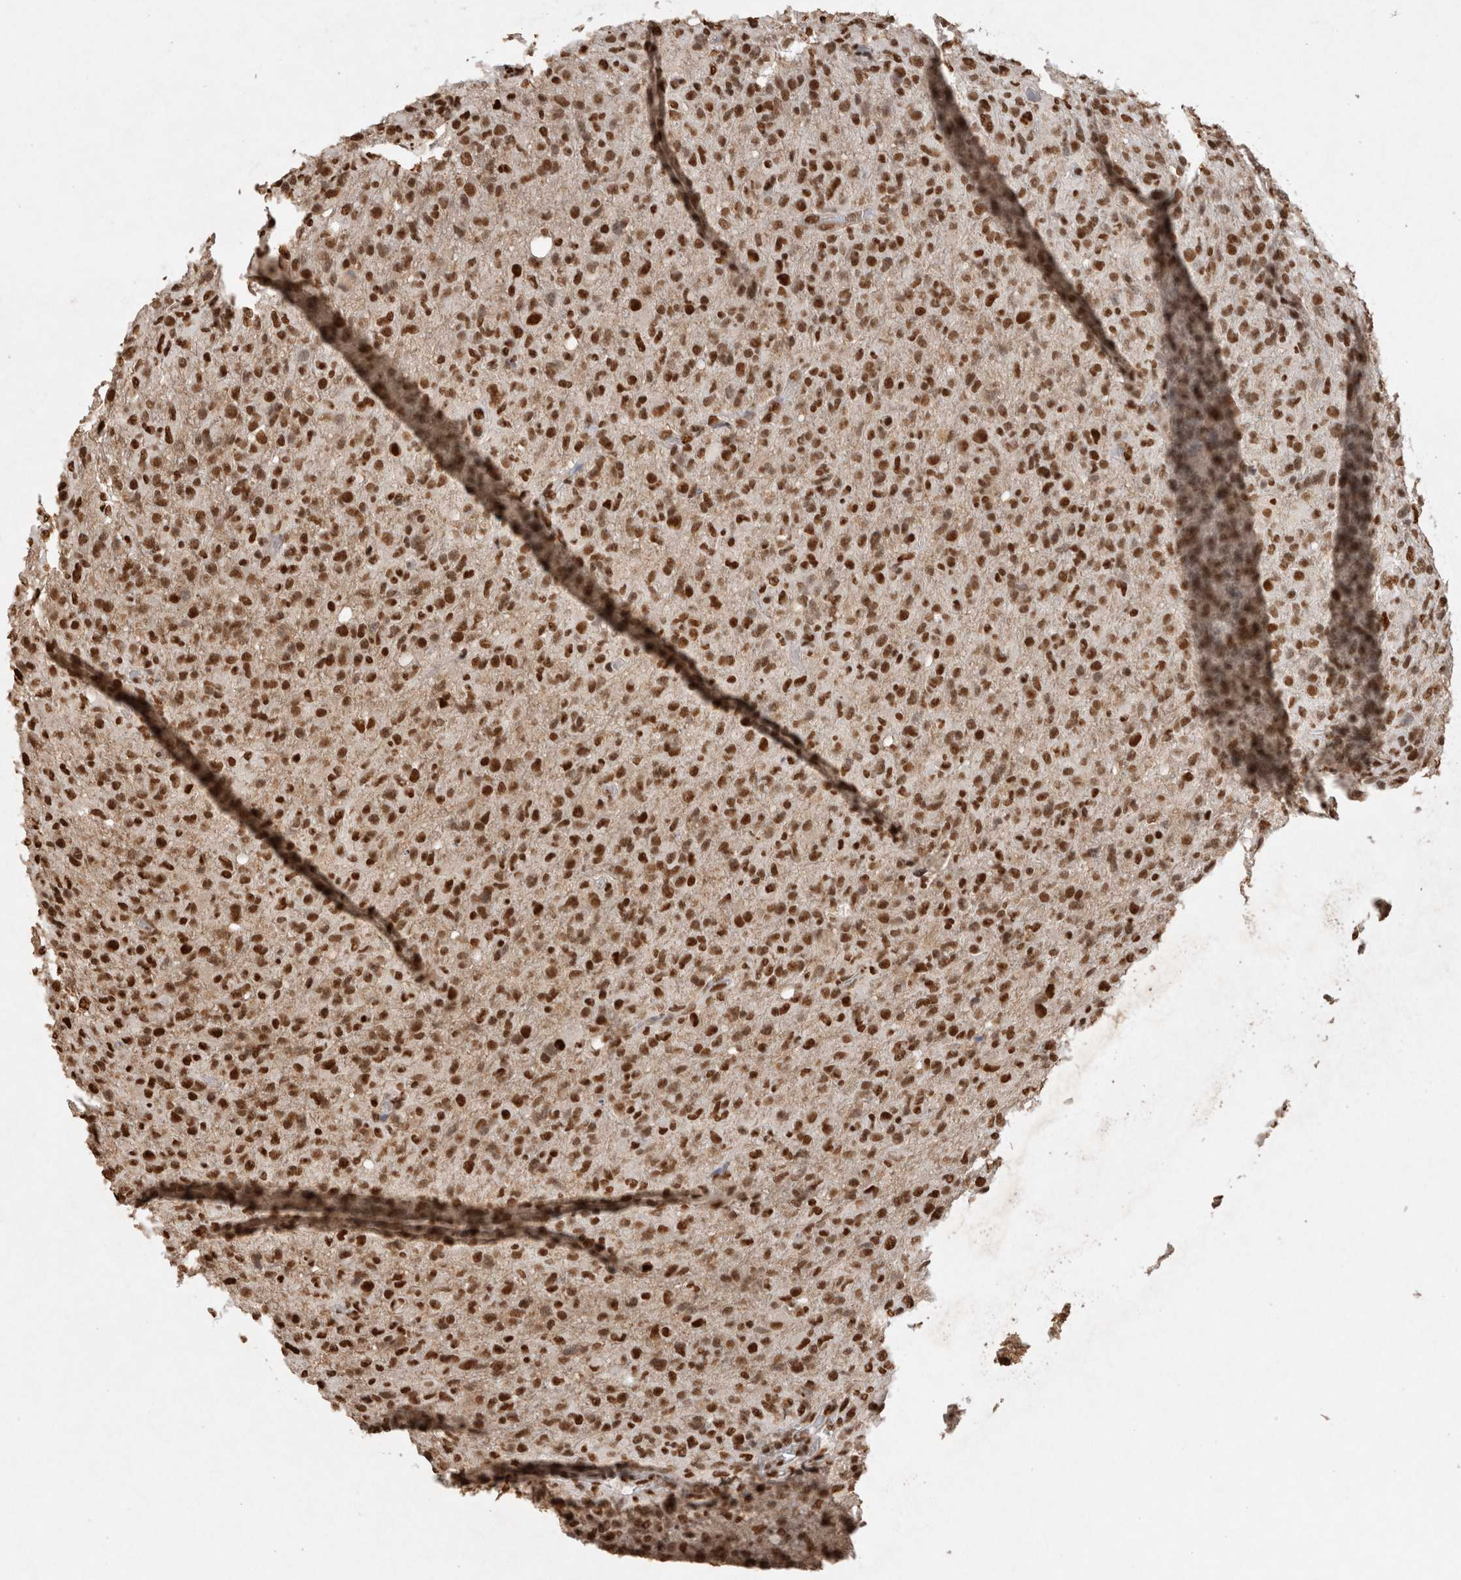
{"staining": {"intensity": "strong", "quantity": ">75%", "location": "nuclear"}, "tissue": "glioma", "cell_type": "Tumor cells", "image_type": "cancer", "snomed": [{"axis": "morphology", "description": "Glioma, malignant, High grade"}, {"axis": "topography", "description": "Brain"}], "caption": "Immunohistochemistry (IHC) (DAB (3,3'-diaminobenzidine)) staining of human high-grade glioma (malignant) demonstrates strong nuclear protein expression in about >75% of tumor cells.", "gene": "HDGF", "patient": {"sex": "female", "age": 57}}